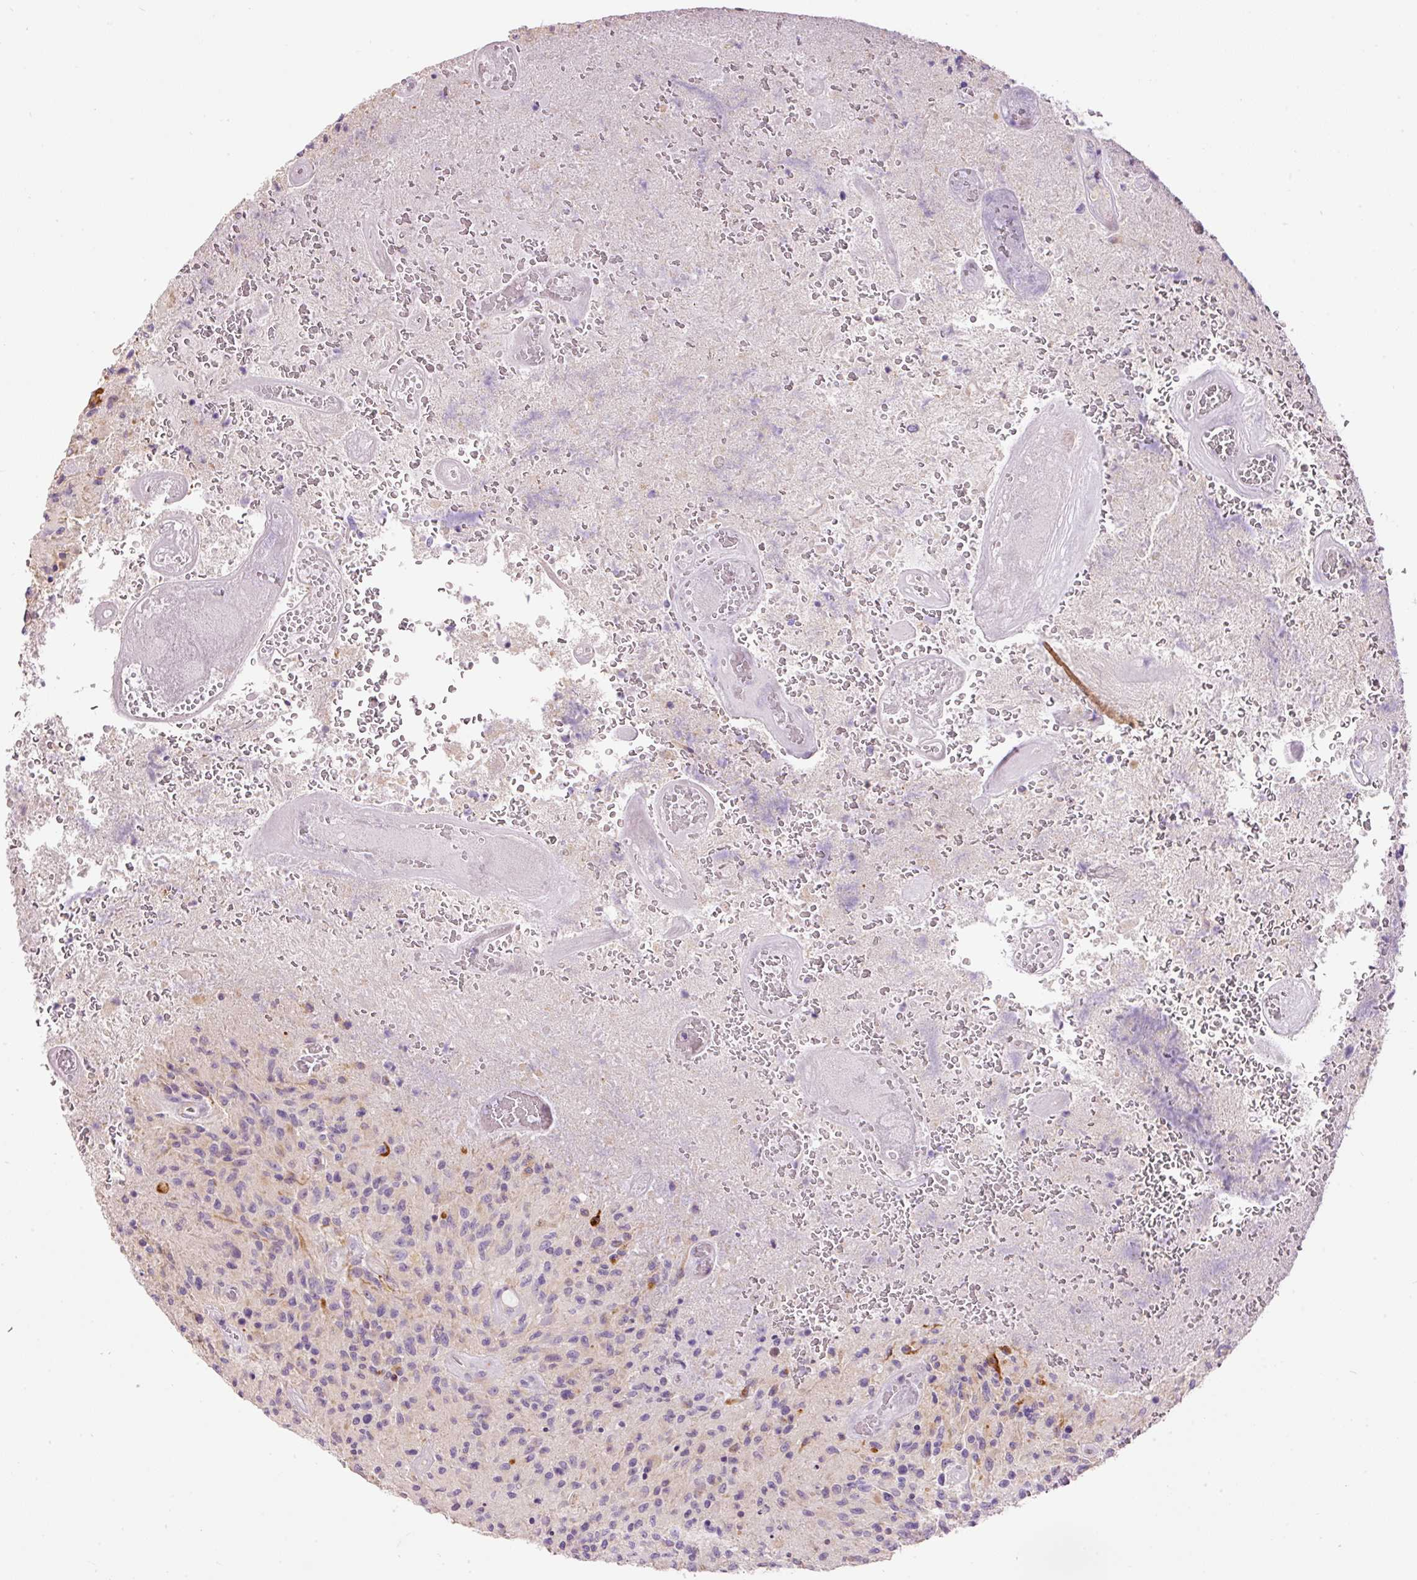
{"staining": {"intensity": "negative", "quantity": "none", "location": "none"}, "tissue": "glioma", "cell_type": "Tumor cells", "image_type": "cancer", "snomed": [{"axis": "morphology", "description": "Normal tissue, NOS"}, {"axis": "morphology", "description": "Glioma, malignant, High grade"}, {"axis": "topography", "description": "Cerebral cortex"}], "caption": "Immunohistochemistry (IHC) of glioma exhibits no staining in tumor cells.", "gene": "DOK6", "patient": {"sex": "male", "age": 56}}